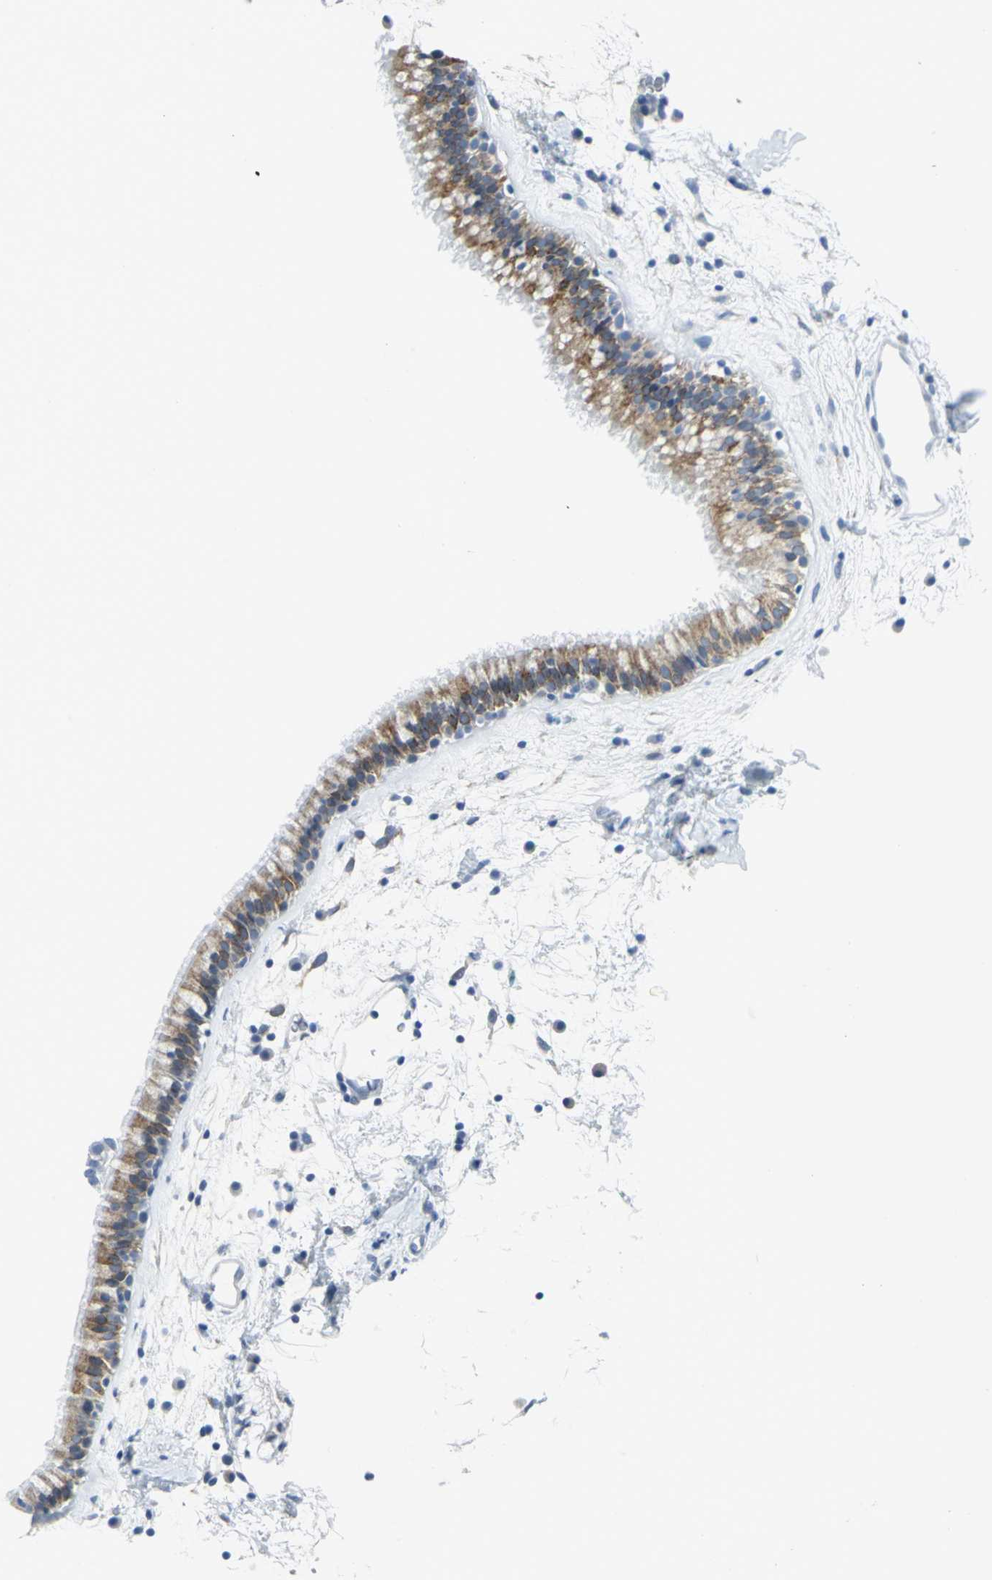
{"staining": {"intensity": "moderate", "quantity": ">75%", "location": "cytoplasmic/membranous"}, "tissue": "nasopharynx", "cell_type": "Respiratory epithelial cells", "image_type": "normal", "snomed": [{"axis": "morphology", "description": "Normal tissue, NOS"}, {"axis": "morphology", "description": "Inflammation, NOS"}, {"axis": "topography", "description": "Nasopharynx"}], "caption": "Respiratory epithelial cells show medium levels of moderate cytoplasmic/membranous staining in approximately >75% of cells in unremarkable nasopharynx. The staining was performed using DAB, with brown indicating positive protein expression. Nuclei are stained blue with hematoxylin.", "gene": "CYB5A", "patient": {"sex": "male", "age": 48}}